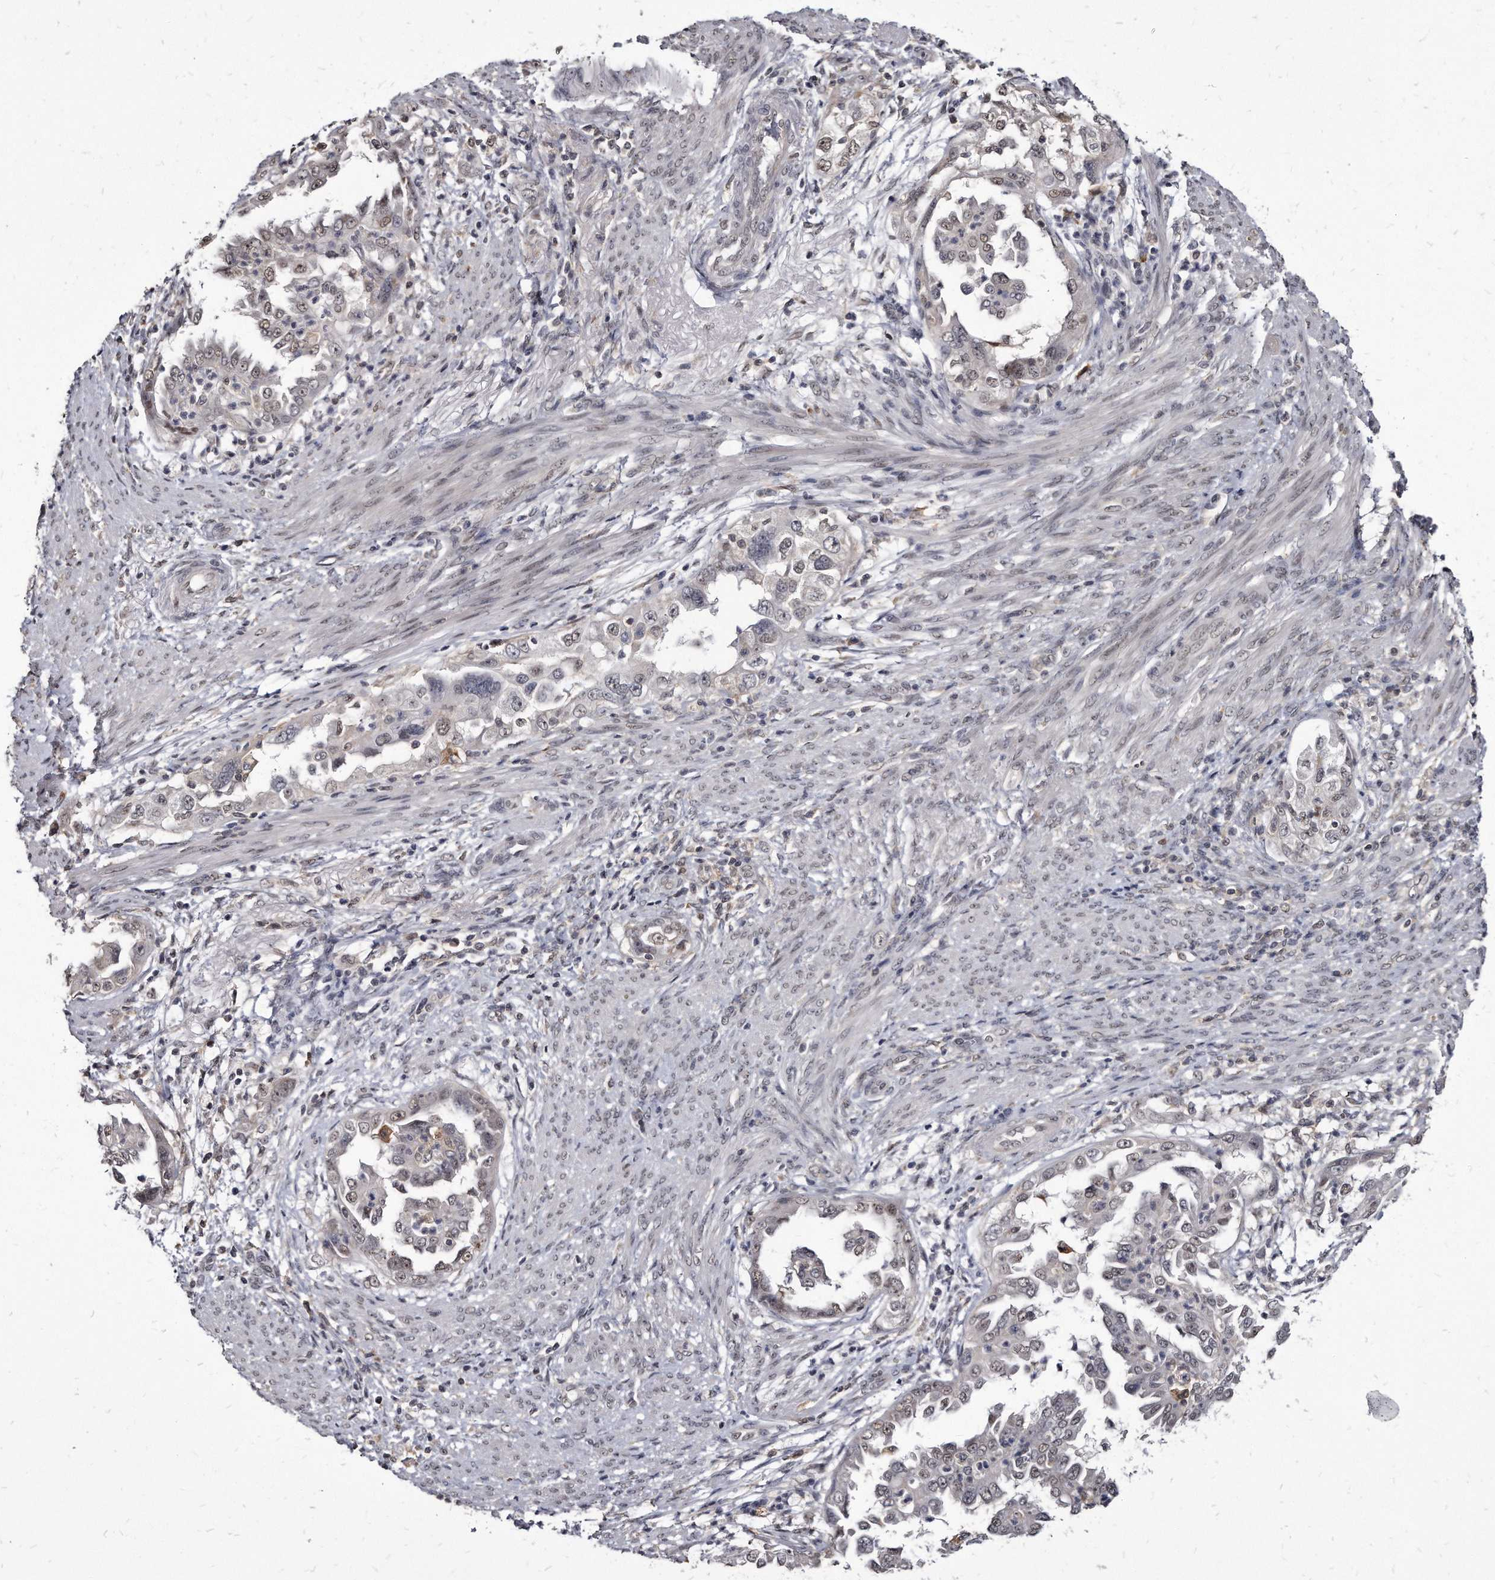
{"staining": {"intensity": "weak", "quantity": "25%-75%", "location": "nuclear"}, "tissue": "endometrial cancer", "cell_type": "Tumor cells", "image_type": "cancer", "snomed": [{"axis": "morphology", "description": "Adenocarcinoma, NOS"}, {"axis": "topography", "description": "Endometrium"}], "caption": "A brown stain labels weak nuclear positivity of a protein in human endometrial adenocarcinoma tumor cells. Using DAB (brown) and hematoxylin (blue) stains, captured at high magnification using brightfield microscopy.", "gene": "KLHDC3", "patient": {"sex": "female", "age": 85}}